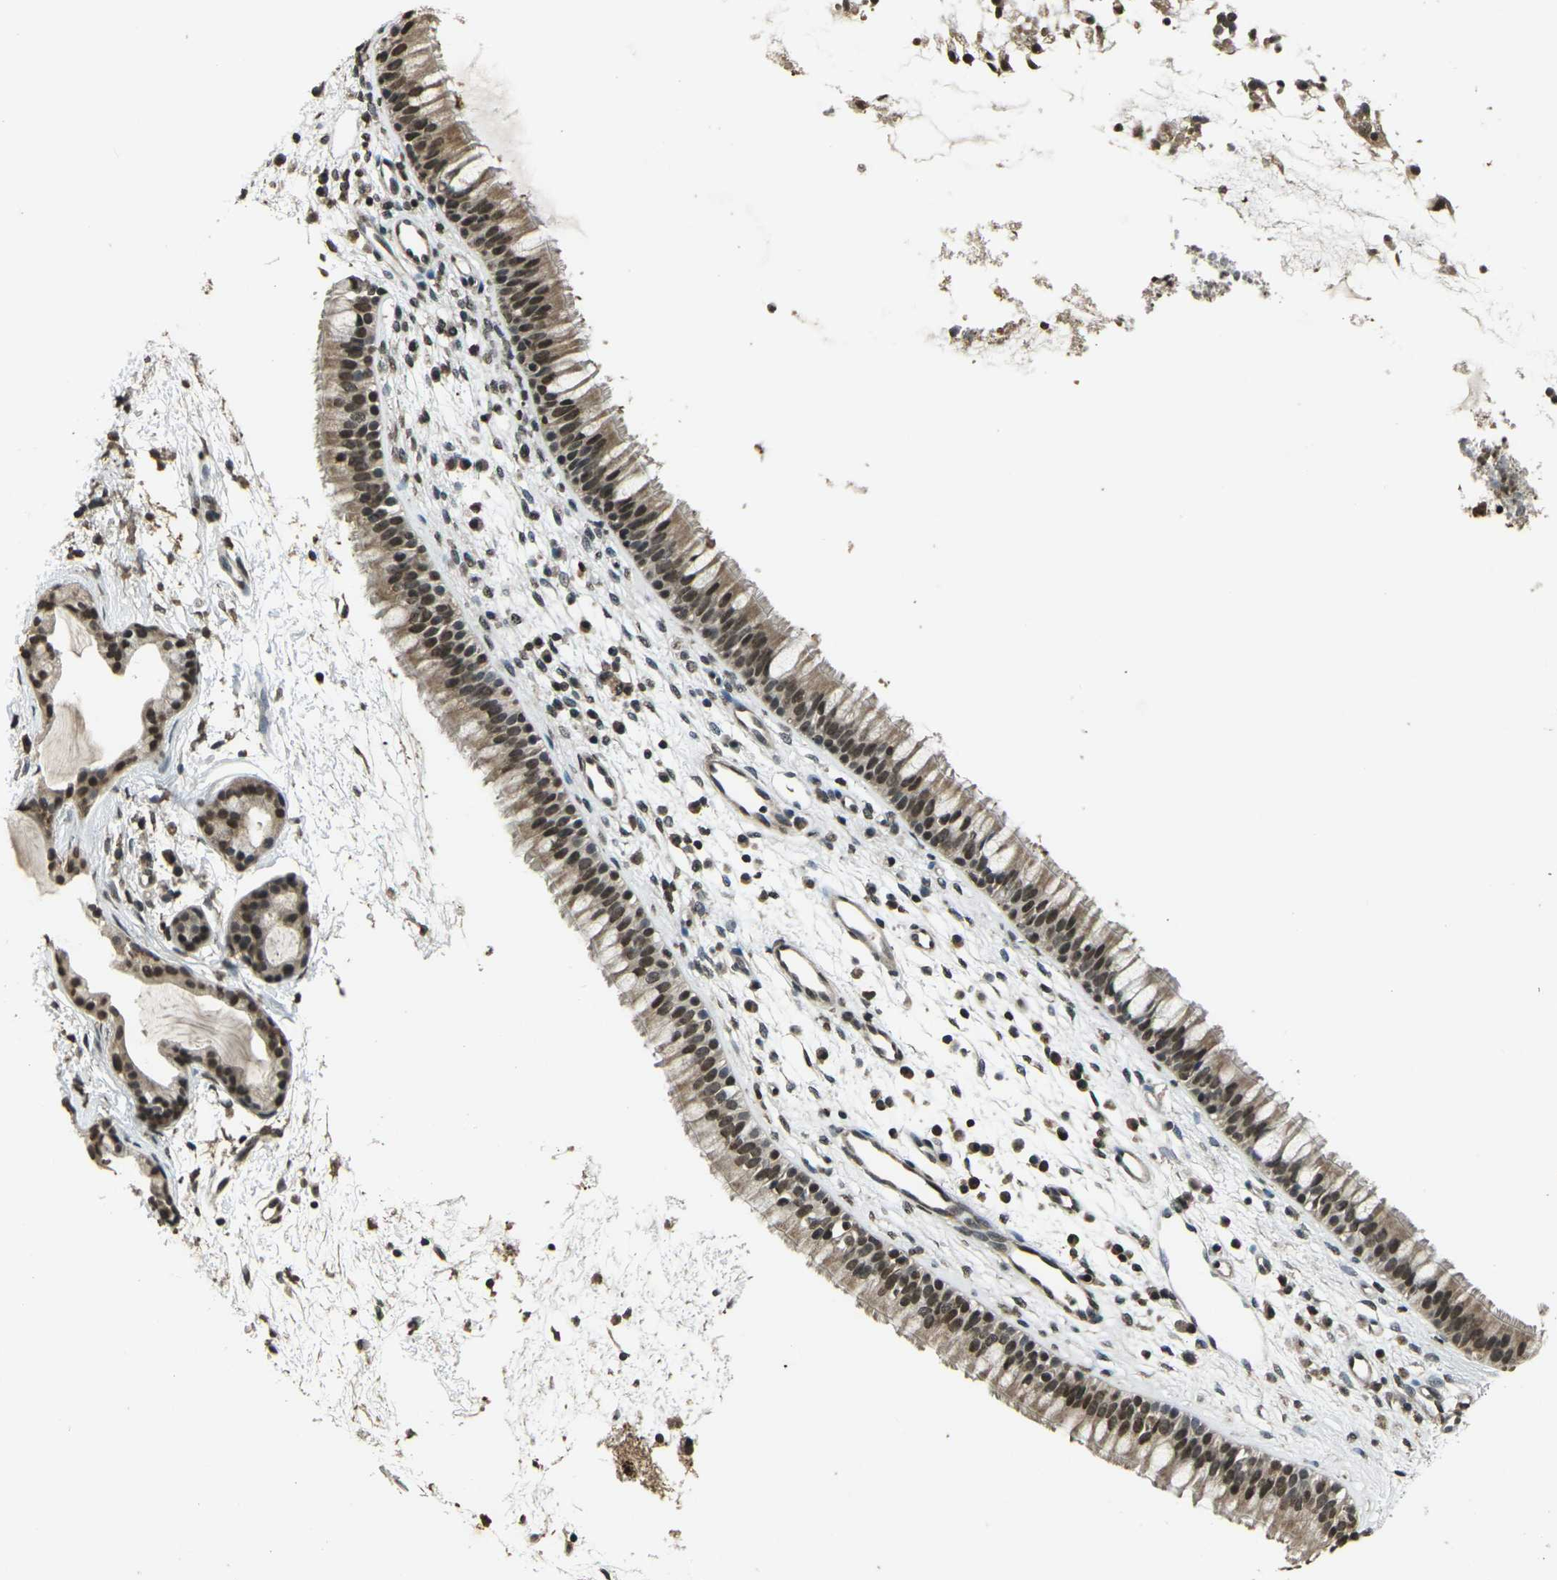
{"staining": {"intensity": "moderate", "quantity": ">75%", "location": "cytoplasmic/membranous,nuclear"}, "tissue": "nasopharynx", "cell_type": "Respiratory epithelial cells", "image_type": "normal", "snomed": [{"axis": "morphology", "description": "Normal tissue, NOS"}, {"axis": "topography", "description": "Nasopharynx"}], "caption": "DAB immunohistochemical staining of normal human nasopharynx demonstrates moderate cytoplasmic/membranous,nuclear protein expression in approximately >75% of respiratory epithelial cells.", "gene": "PRPF8", "patient": {"sex": "male", "age": 21}}